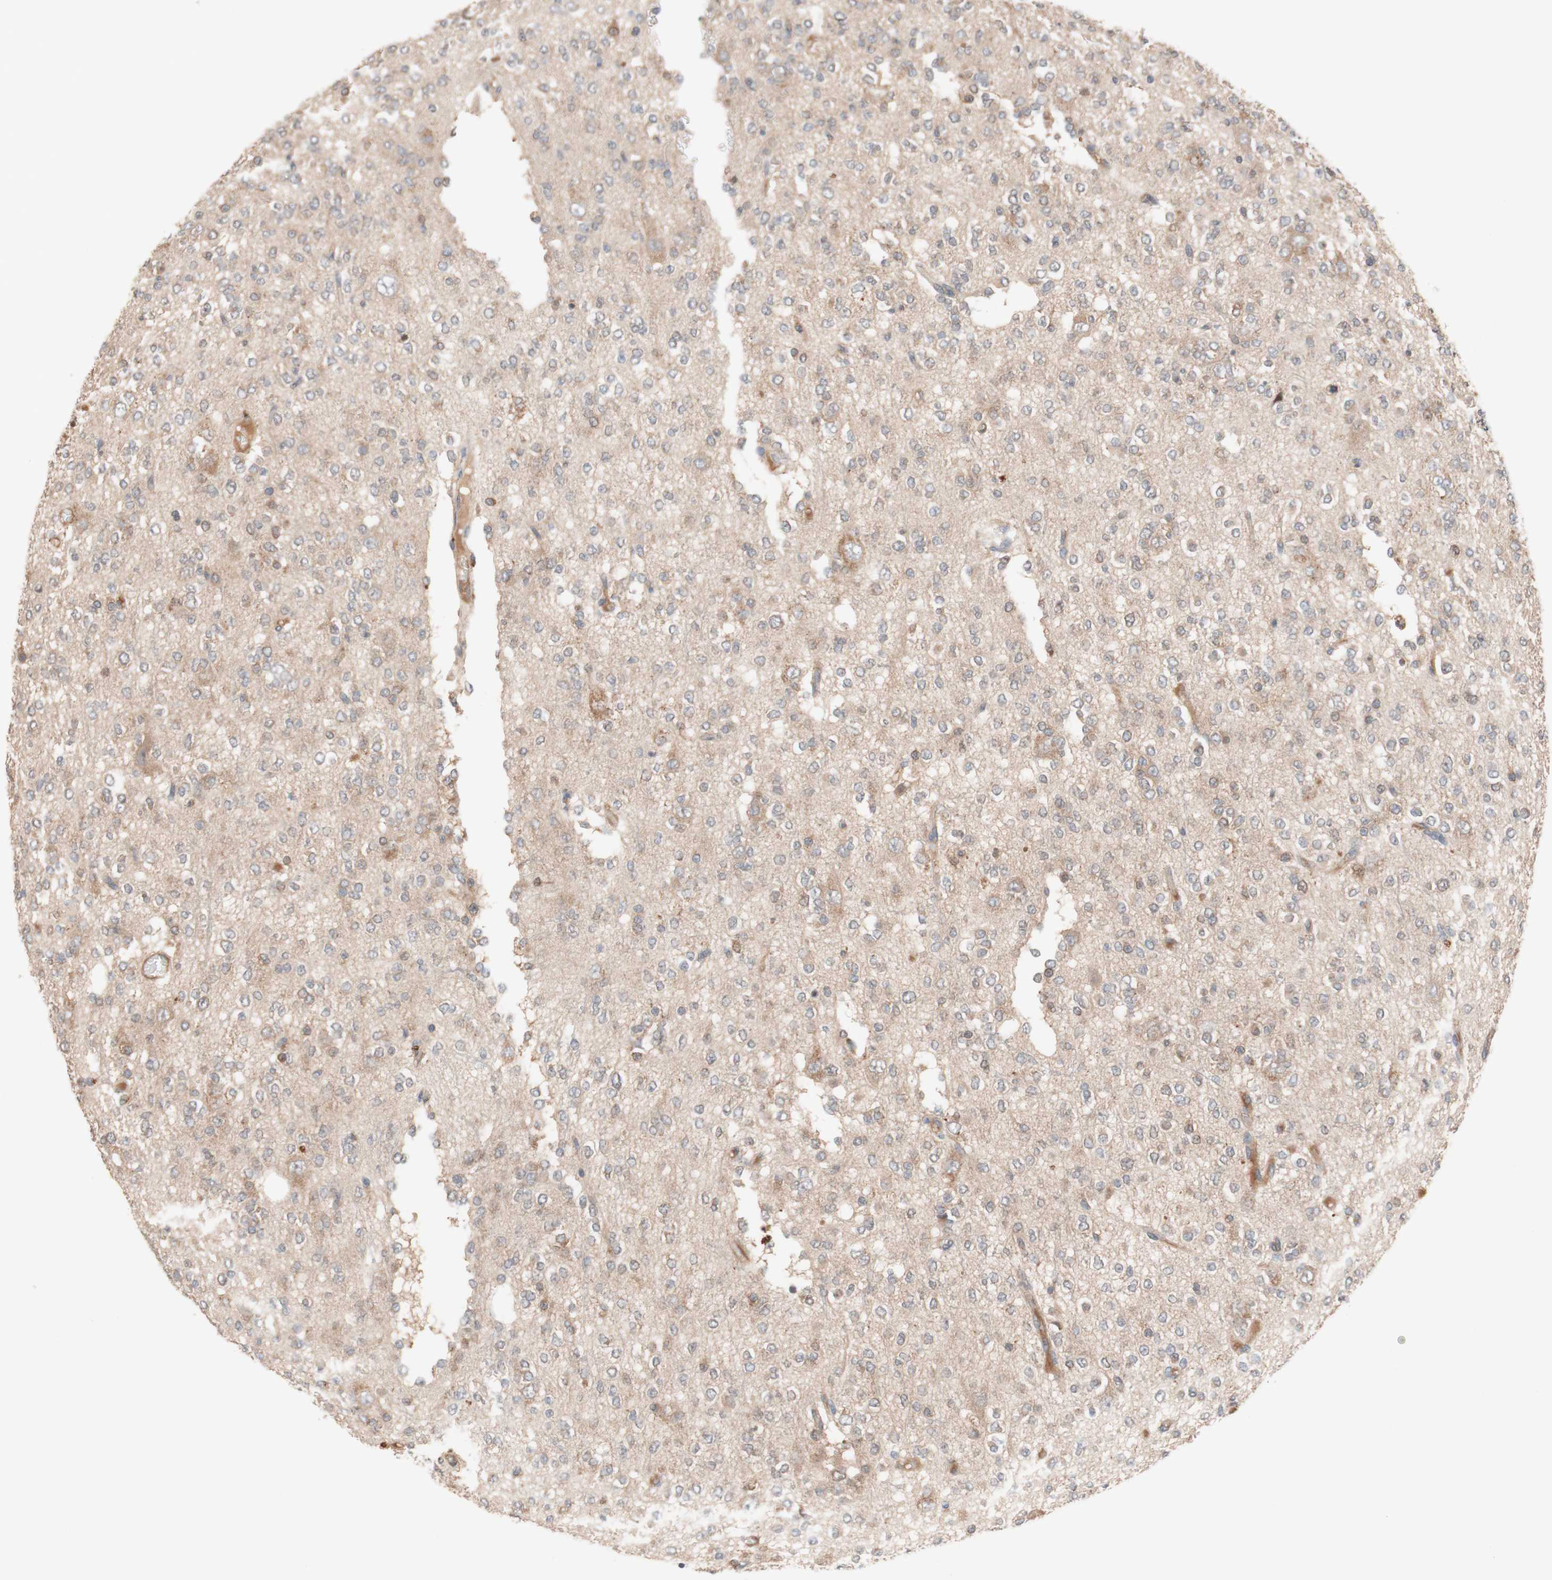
{"staining": {"intensity": "moderate", "quantity": "<25%", "location": "cytoplasmic/membranous"}, "tissue": "glioma", "cell_type": "Tumor cells", "image_type": "cancer", "snomed": [{"axis": "morphology", "description": "Glioma, malignant, Low grade"}, {"axis": "topography", "description": "Brain"}], "caption": "Moderate cytoplasmic/membranous expression for a protein is present in about <25% of tumor cells of glioma using immunohistochemistry.", "gene": "PEX2", "patient": {"sex": "male", "age": 38}}